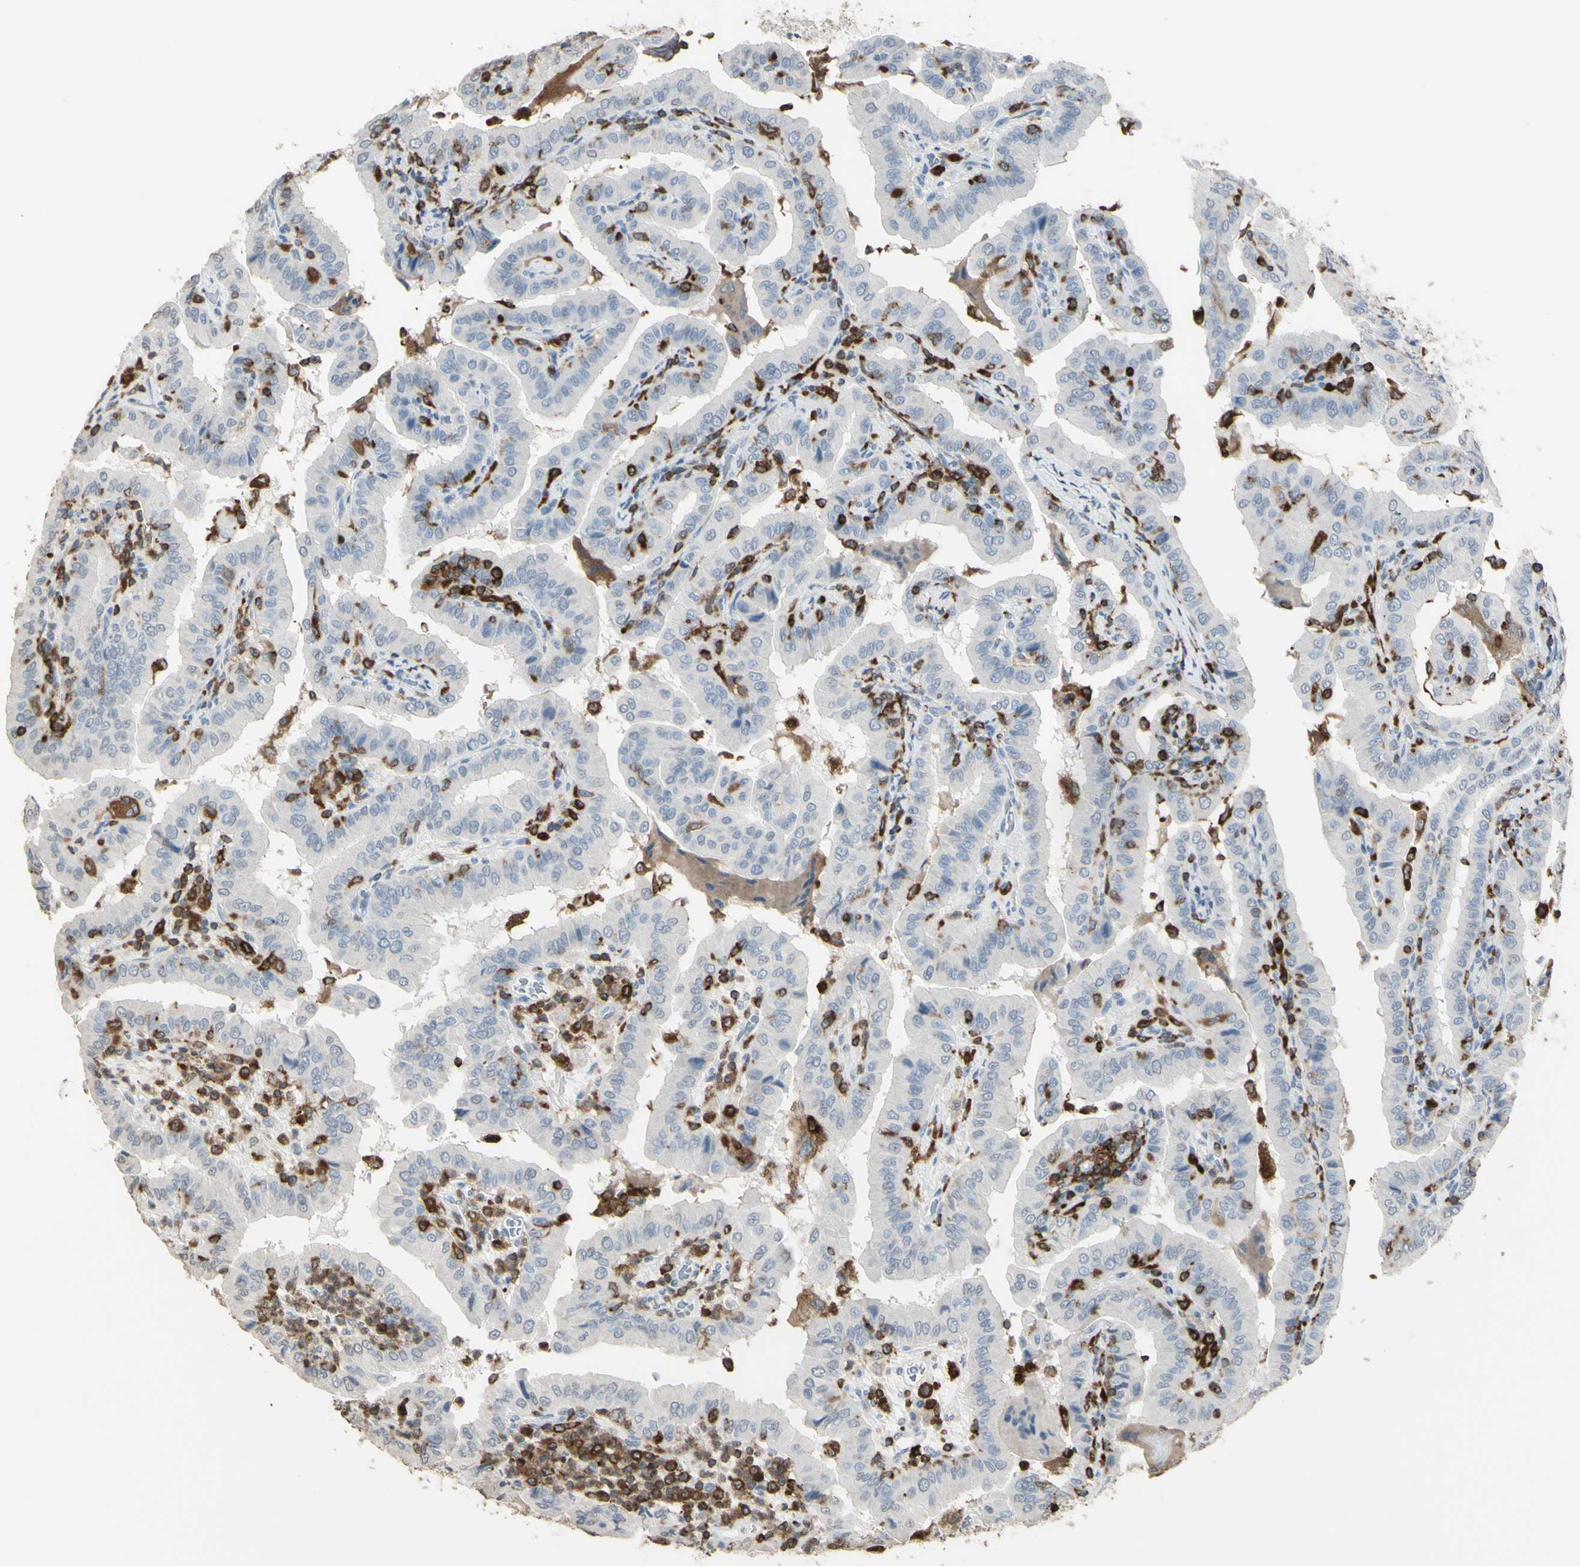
{"staining": {"intensity": "negative", "quantity": "none", "location": "none"}, "tissue": "thyroid cancer", "cell_type": "Tumor cells", "image_type": "cancer", "snomed": [{"axis": "morphology", "description": "Papillary adenocarcinoma, NOS"}, {"axis": "topography", "description": "Thyroid gland"}], "caption": "Tumor cells are negative for protein expression in human thyroid cancer (papillary adenocarcinoma).", "gene": "PSTPIP1", "patient": {"sex": "male", "age": 33}}